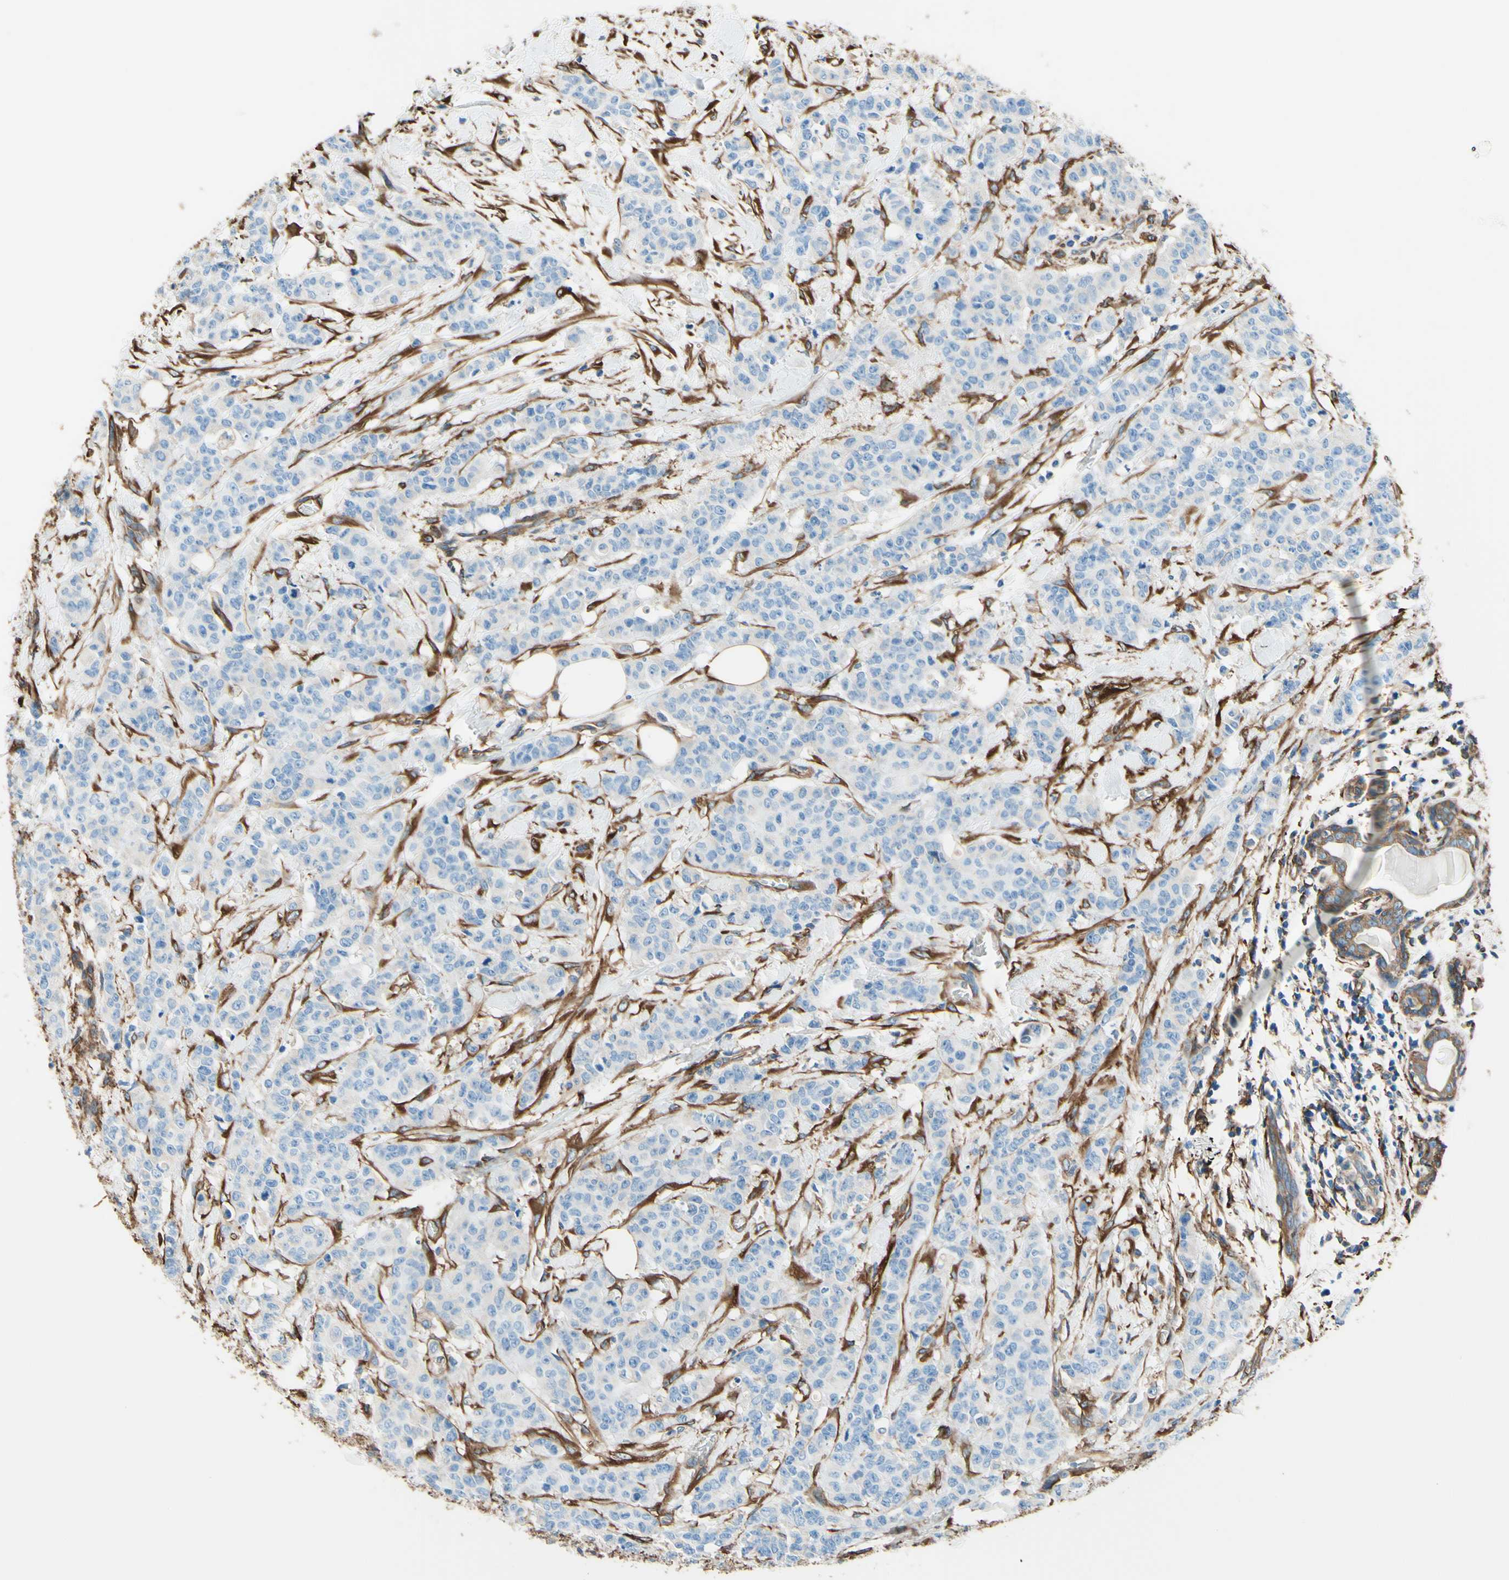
{"staining": {"intensity": "negative", "quantity": "none", "location": "none"}, "tissue": "breast cancer", "cell_type": "Tumor cells", "image_type": "cancer", "snomed": [{"axis": "morphology", "description": "Normal tissue, NOS"}, {"axis": "morphology", "description": "Duct carcinoma"}, {"axis": "topography", "description": "Breast"}], "caption": "Immunohistochemistry of breast invasive ductal carcinoma reveals no positivity in tumor cells. The staining was performed using DAB to visualize the protein expression in brown, while the nuclei were stained in blue with hematoxylin (Magnification: 20x).", "gene": "DPYSL3", "patient": {"sex": "female", "age": 40}}